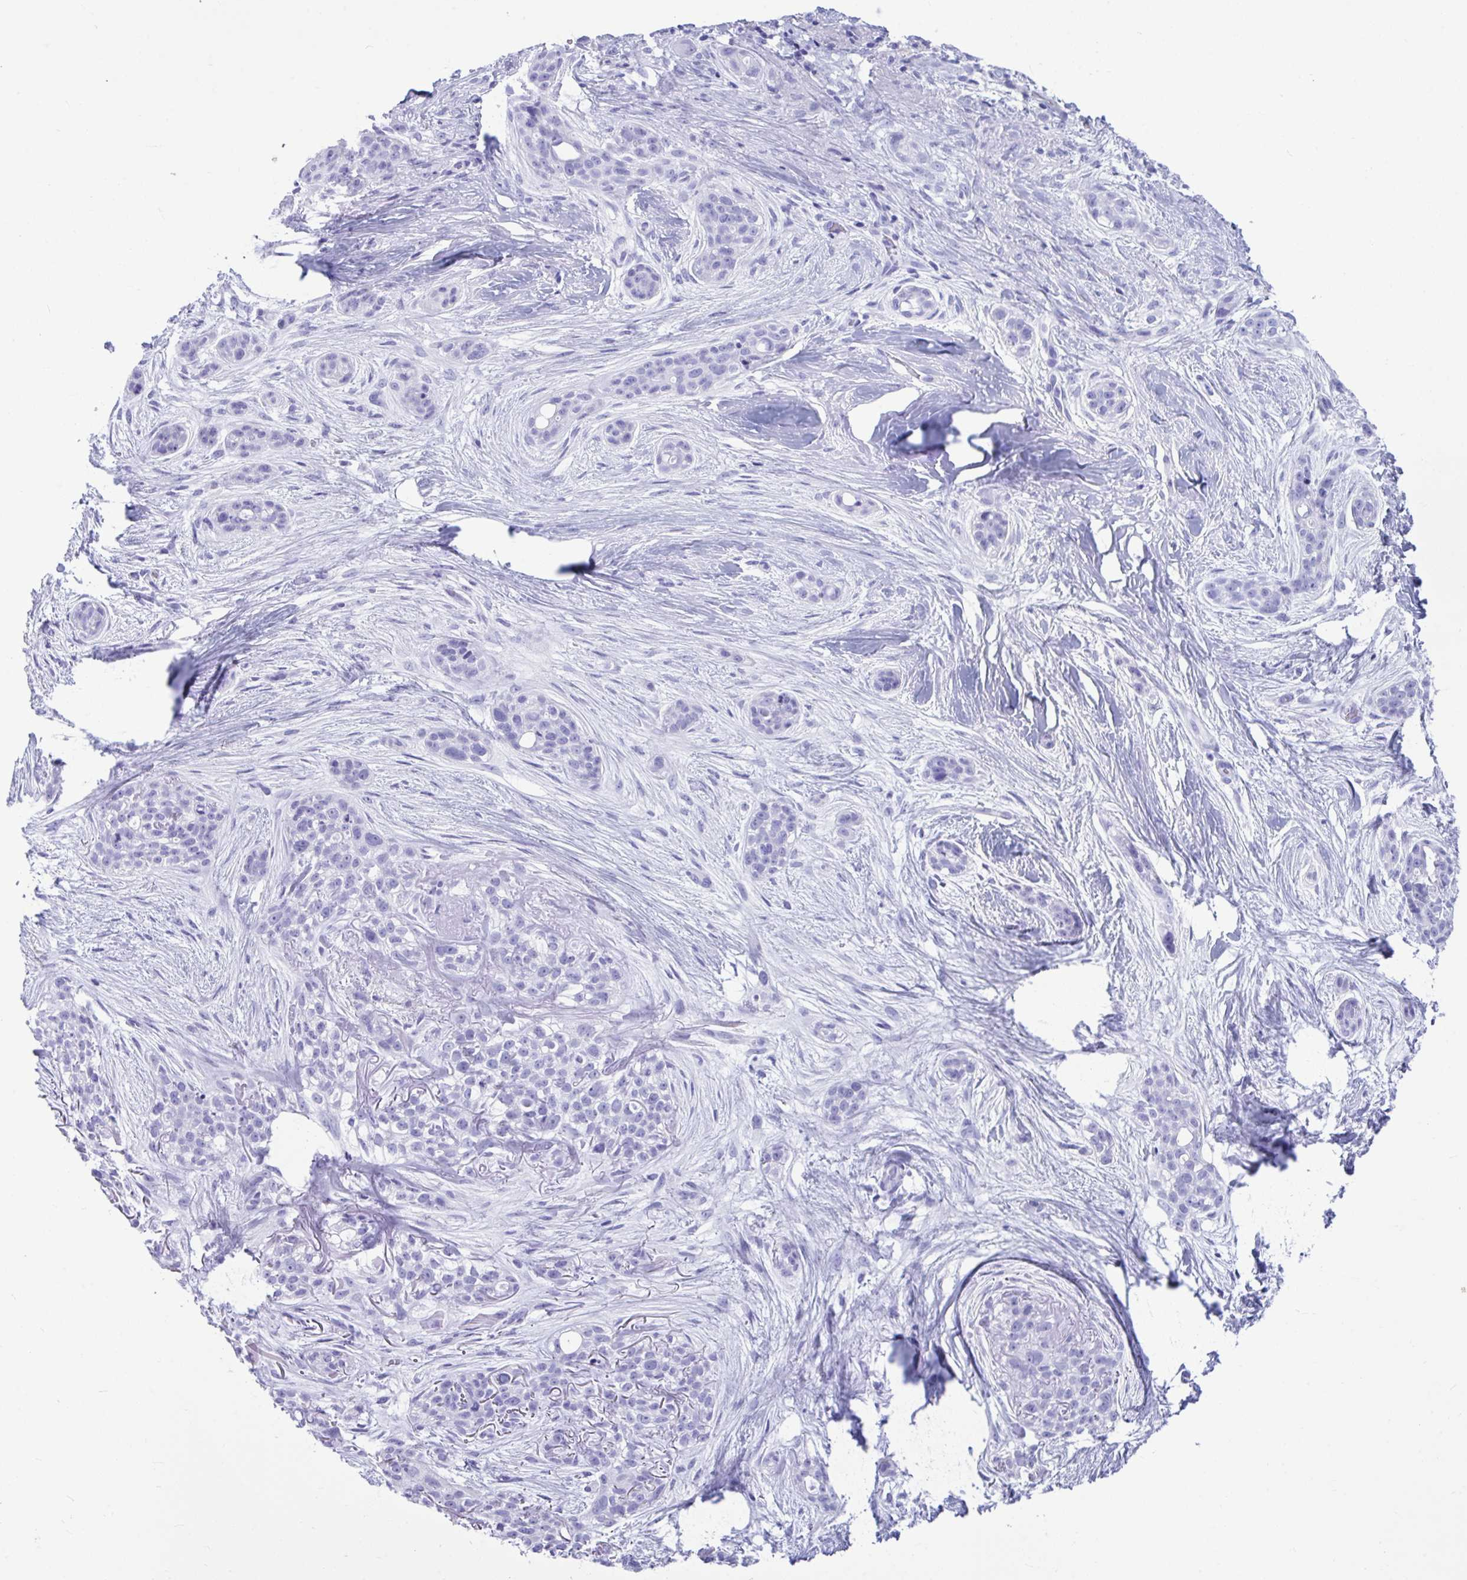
{"staining": {"intensity": "negative", "quantity": "none", "location": "none"}, "tissue": "skin cancer", "cell_type": "Tumor cells", "image_type": "cancer", "snomed": [{"axis": "morphology", "description": "Basal cell carcinoma"}, {"axis": "topography", "description": "Skin"}], "caption": "IHC histopathology image of neoplastic tissue: skin cancer (basal cell carcinoma) stained with DAB shows no significant protein staining in tumor cells. Nuclei are stained in blue.", "gene": "SMIM9", "patient": {"sex": "female", "age": 79}}